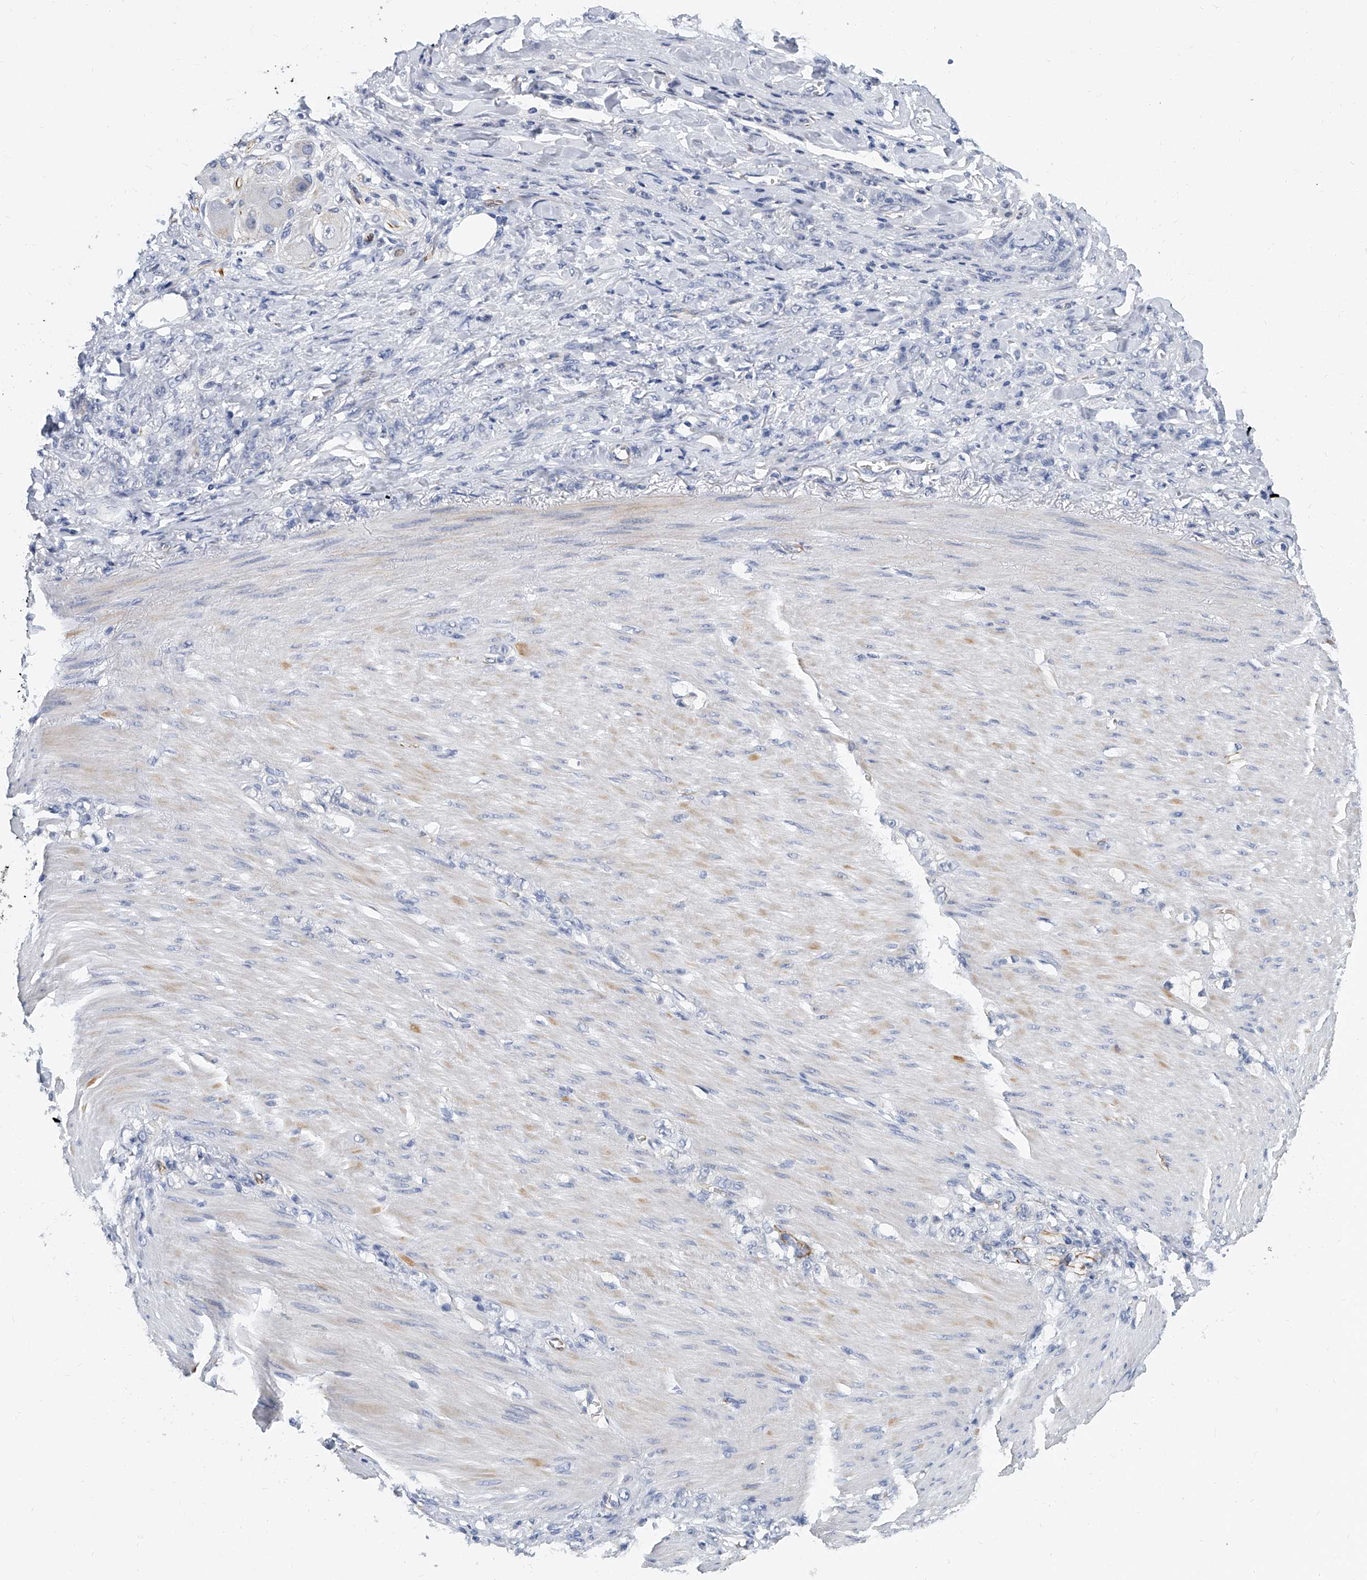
{"staining": {"intensity": "negative", "quantity": "none", "location": "none"}, "tissue": "stomach cancer", "cell_type": "Tumor cells", "image_type": "cancer", "snomed": [{"axis": "morphology", "description": "Normal tissue, NOS"}, {"axis": "morphology", "description": "Adenocarcinoma, NOS"}, {"axis": "topography", "description": "Stomach"}], "caption": "Tumor cells are negative for brown protein staining in stomach cancer (adenocarcinoma).", "gene": "KIRREL1", "patient": {"sex": "male", "age": 82}}